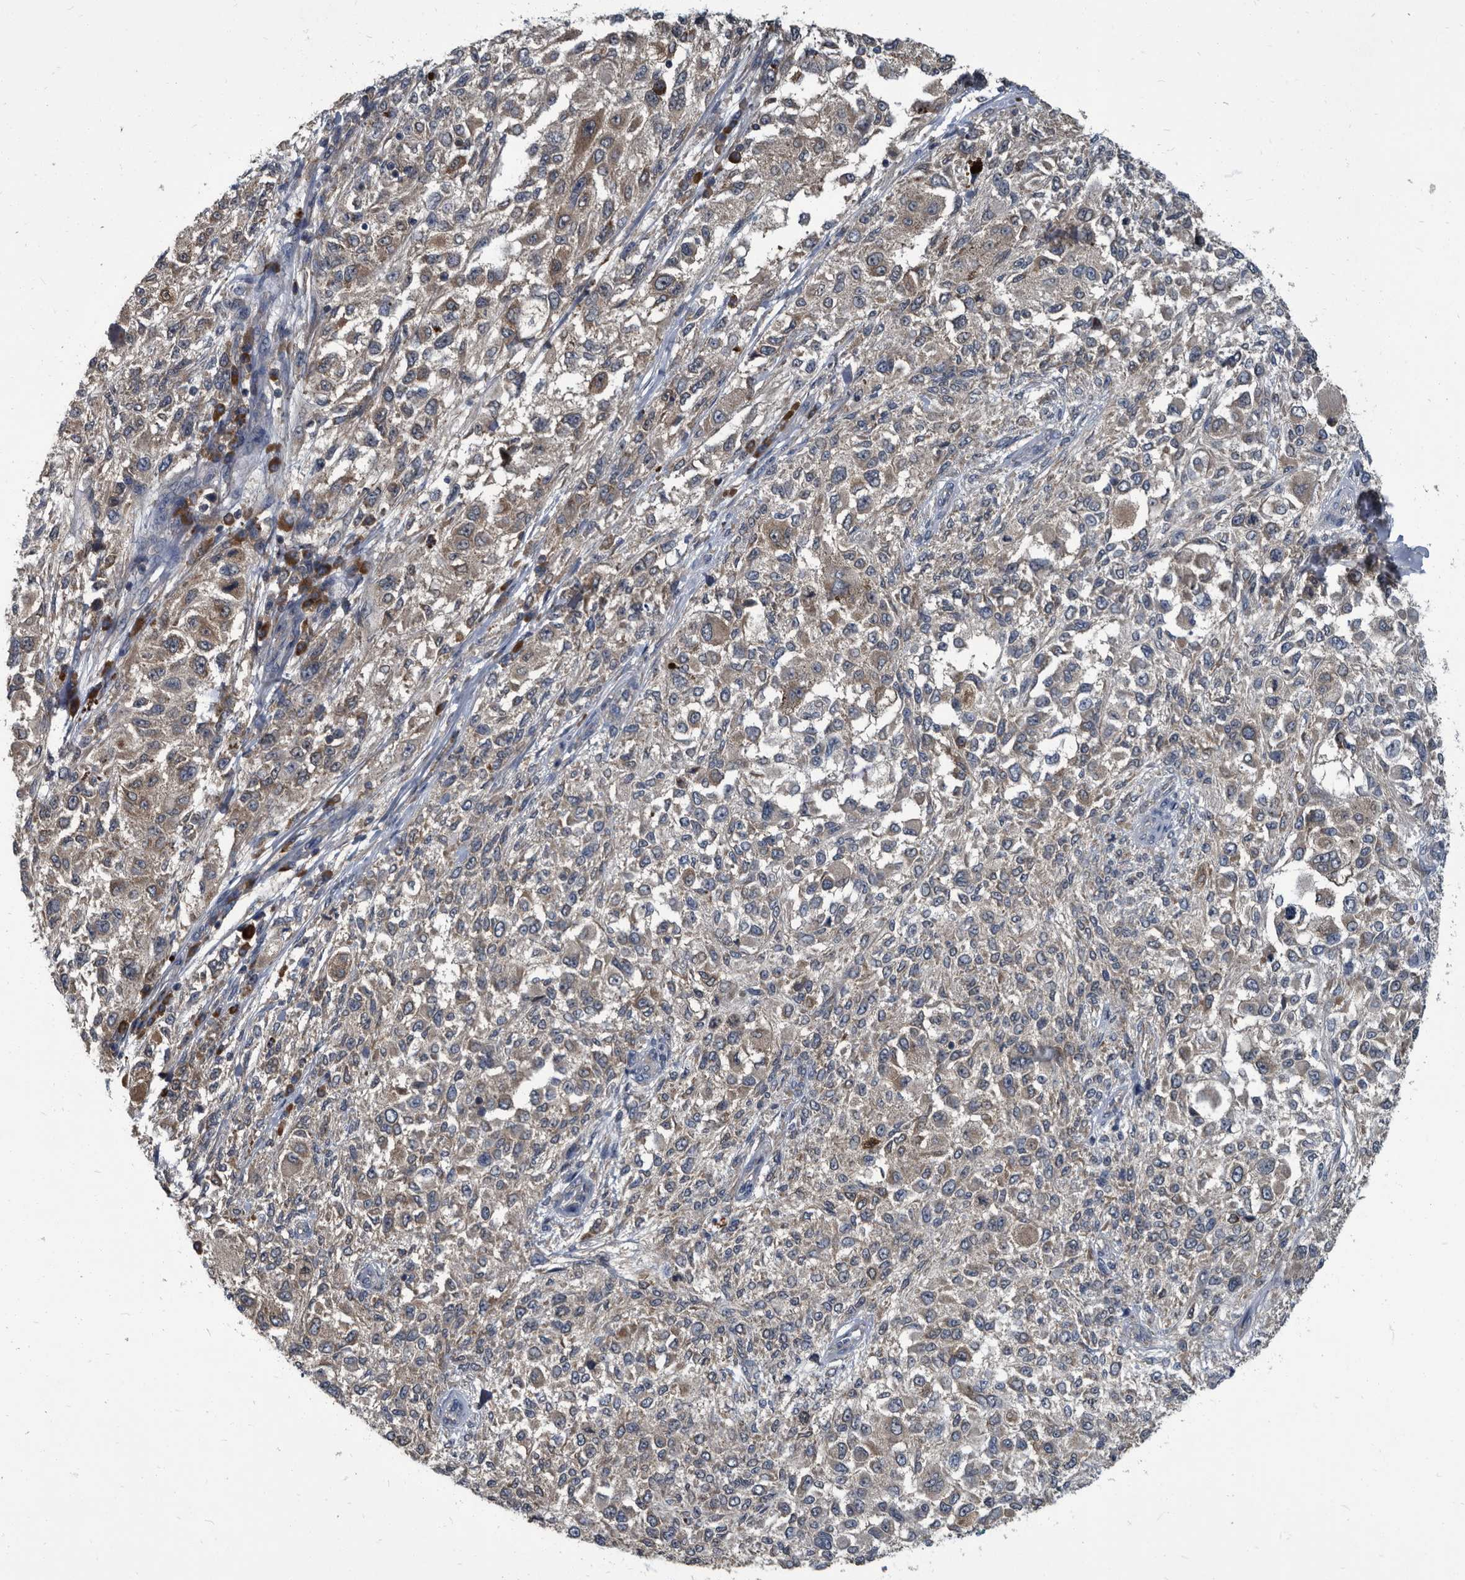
{"staining": {"intensity": "weak", "quantity": "<25%", "location": "cytoplasmic/membranous"}, "tissue": "melanoma", "cell_type": "Tumor cells", "image_type": "cancer", "snomed": [{"axis": "morphology", "description": "Necrosis, NOS"}, {"axis": "morphology", "description": "Malignant melanoma, NOS"}, {"axis": "topography", "description": "Skin"}], "caption": "Human melanoma stained for a protein using immunohistochemistry (IHC) reveals no expression in tumor cells.", "gene": "CDV3", "patient": {"sex": "female", "age": 87}}